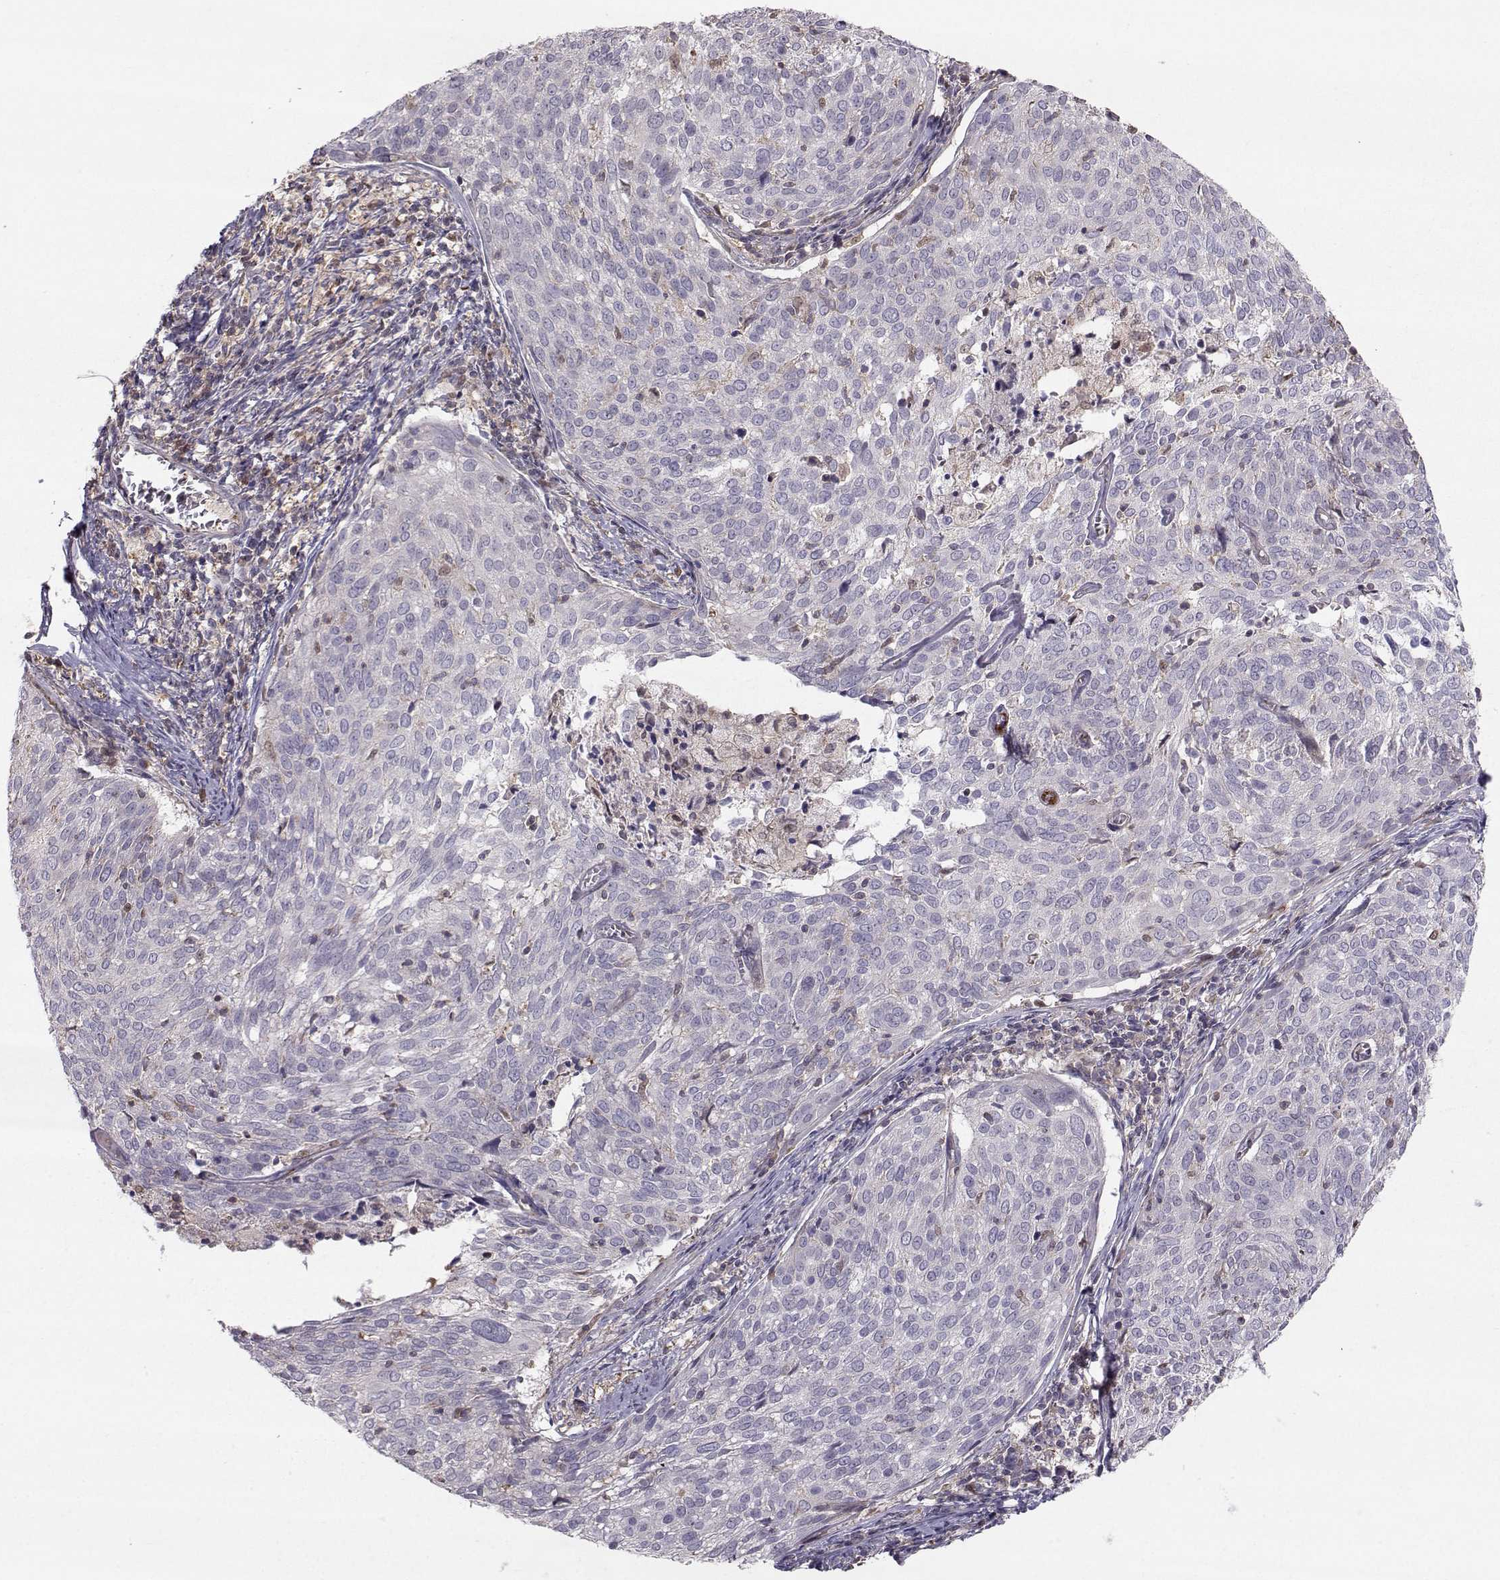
{"staining": {"intensity": "negative", "quantity": "none", "location": "none"}, "tissue": "cervical cancer", "cell_type": "Tumor cells", "image_type": "cancer", "snomed": [{"axis": "morphology", "description": "Squamous cell carcinoma, NOS"}, {"axis": "topography", "description": "Cervix"}], "caption": "A high-resolution image shows immunohistochemistry (IHC) staining of cervical cancer, which exhibits no significant expression in tumor cells.", "gene": "ASB16", "patient": {"sex": "female", "age": 39}}